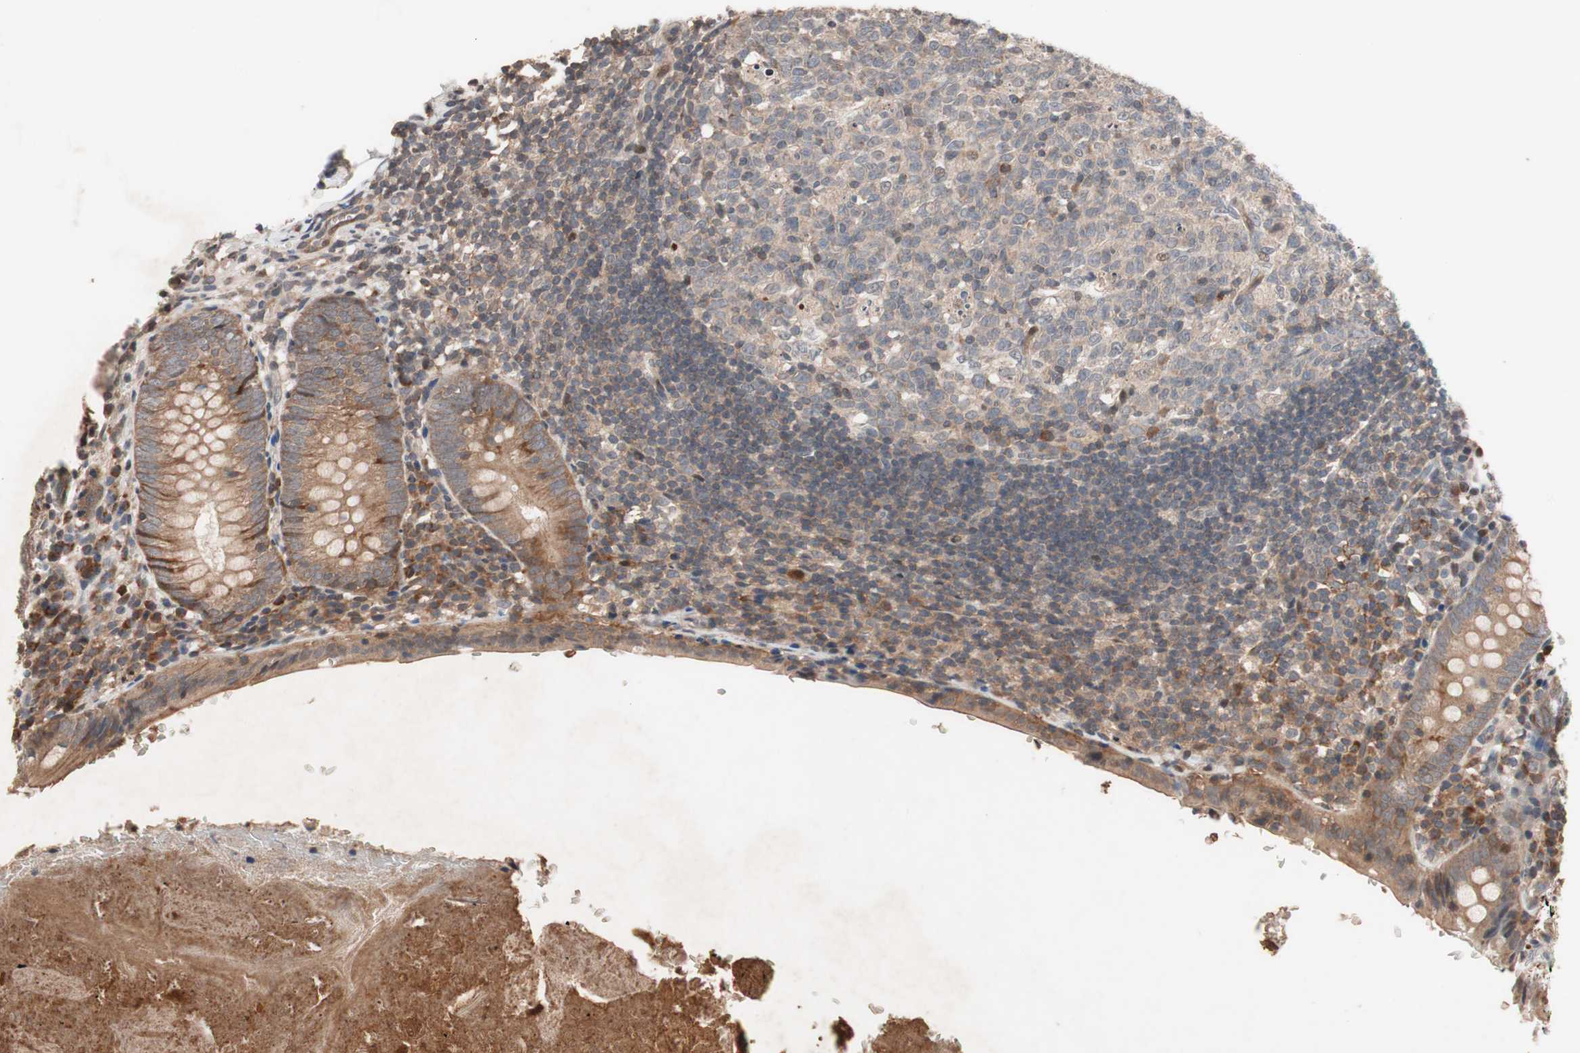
{"staining": {"intensity": "moderate", "quantity": ">75%", "location": "cytoplasmic/membranous"}, "tissue": "appendix", "cell_type": "Glandular cells", "image_type": "normal", "snomed": [{"axis": "morphology", "description": "Normal tissue, NOS"}, {"axis": "topography", "description": "Appendix"}], "caption": "Immunohistochemistry of benign human appendix demonstrates medium levels of moderate cytoplasmic/membranous positivity in about >75% of glandular cells.", "gene": "NF2", "patient": {"sex": "female", "age": 10}}